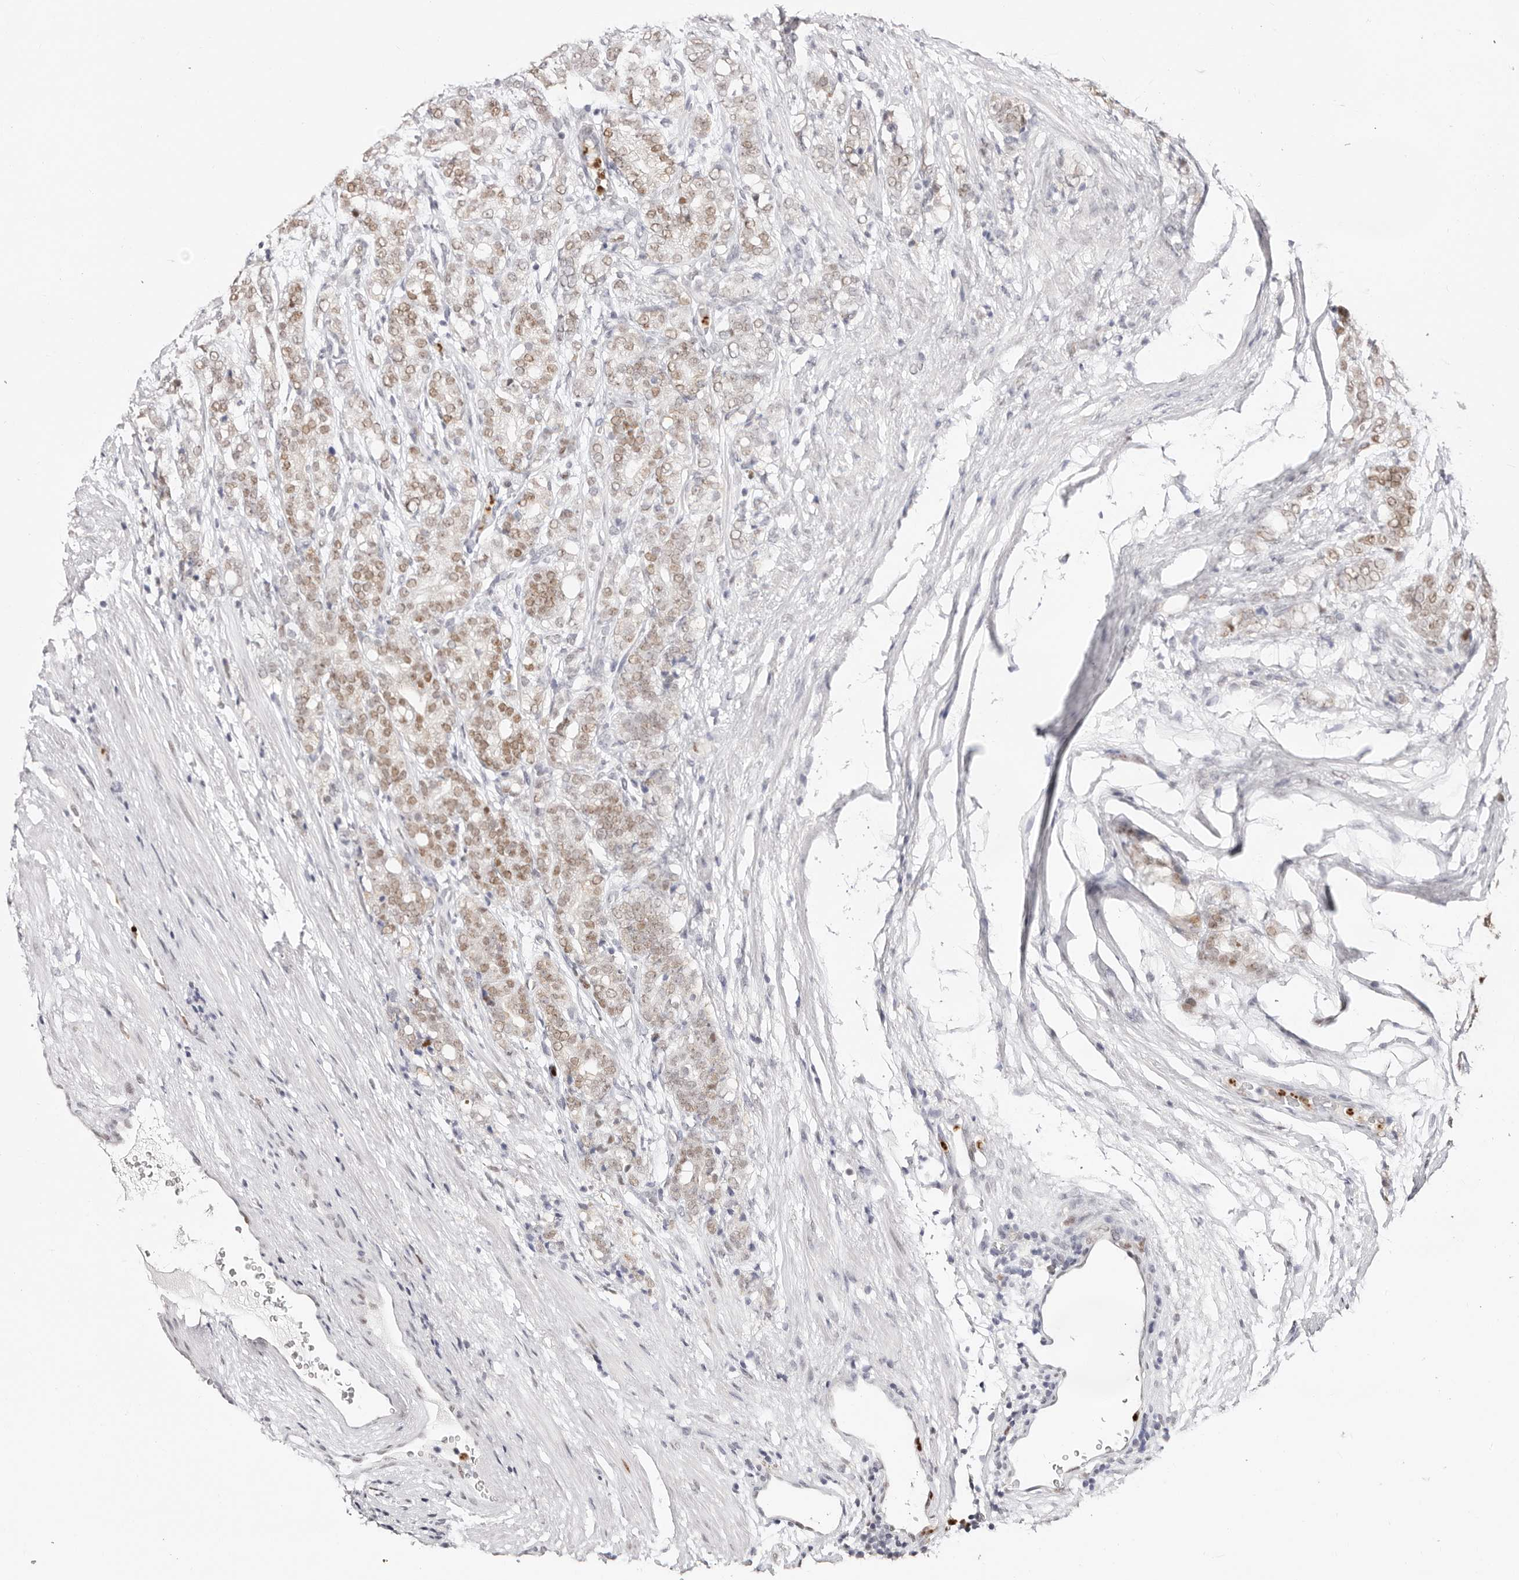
{"staining": {"intensity": "weak", "quantity": ">75%", "location": "nuclear"}, "tissue": "prostate cancer", "cell_type": "Tumor cells", "image_type": "cancer", "snomed": [{"axis": "morphology", "description": "Adenocarcinoma, High grade"}, {"axis": "topography", "description": "Prostate"}], "caption": "A brown stain highlights weak nuclear staining of a protein in human prostate cancer tumor cells.", "gene": "TKT", "patient": {"sex": "male", "age": 57}}